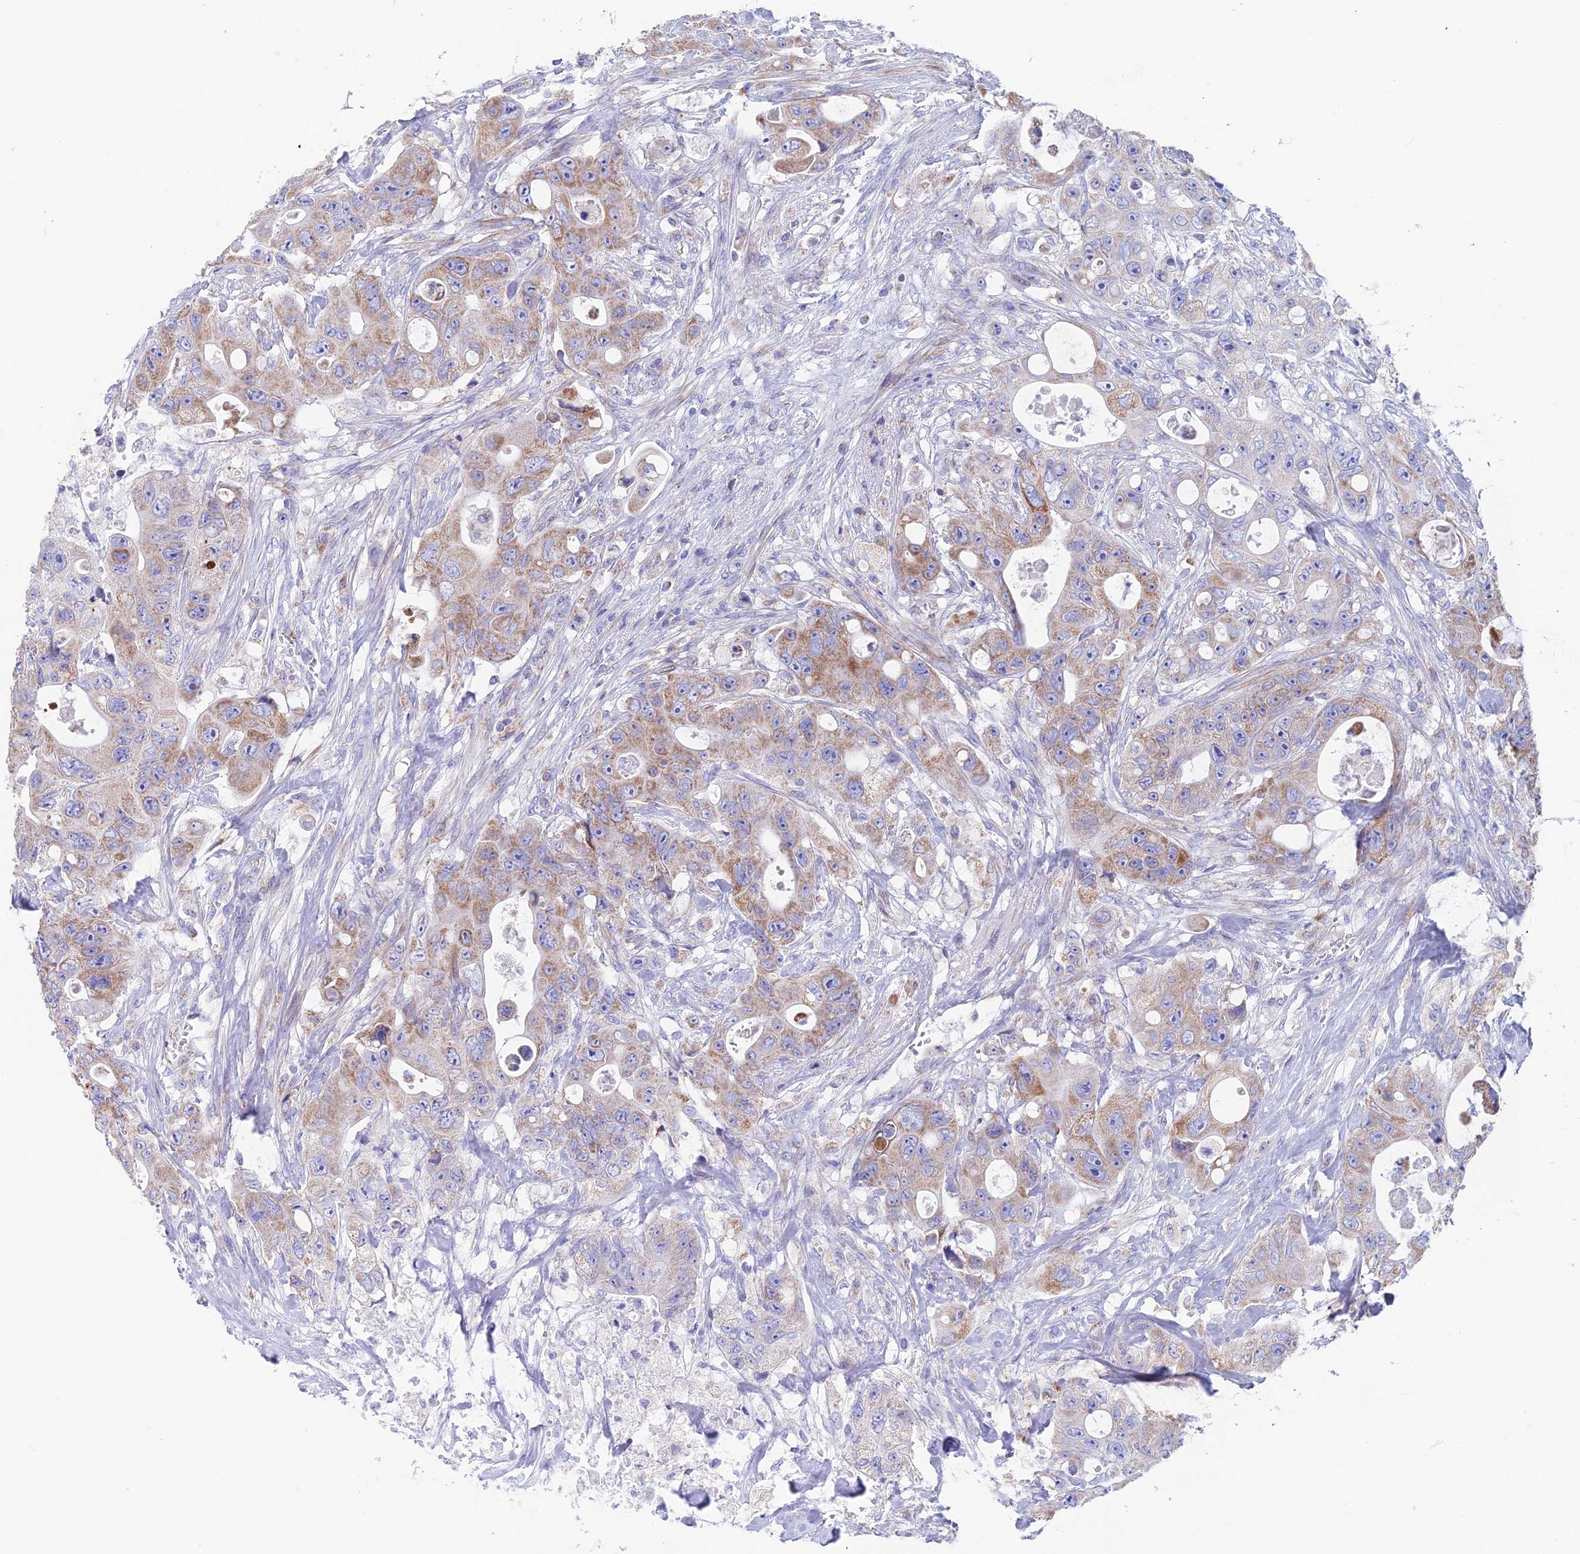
{"staining": {"intensity": "moderate", "quantity": "25%-75%", "location": "cytoplasmic/membranous"}, "tissue": "colorectal cancer", "cell_type": "Tumor cells", "image_type": "cancer", "snomed": [{"axis": "morphology", "description": "Adenocarcinoma, NOS"}, {"axis": "topography", "description": "Colon"}], "caption": "DAB immunohistochemical staining of human colorectal adenocarcinoma shows moderate cytoplasmic/membranous protein positivity in approximately 25%-75% of tumor cells.", "gene": "CS", "patient": {"sex": "female", "age": 46}}